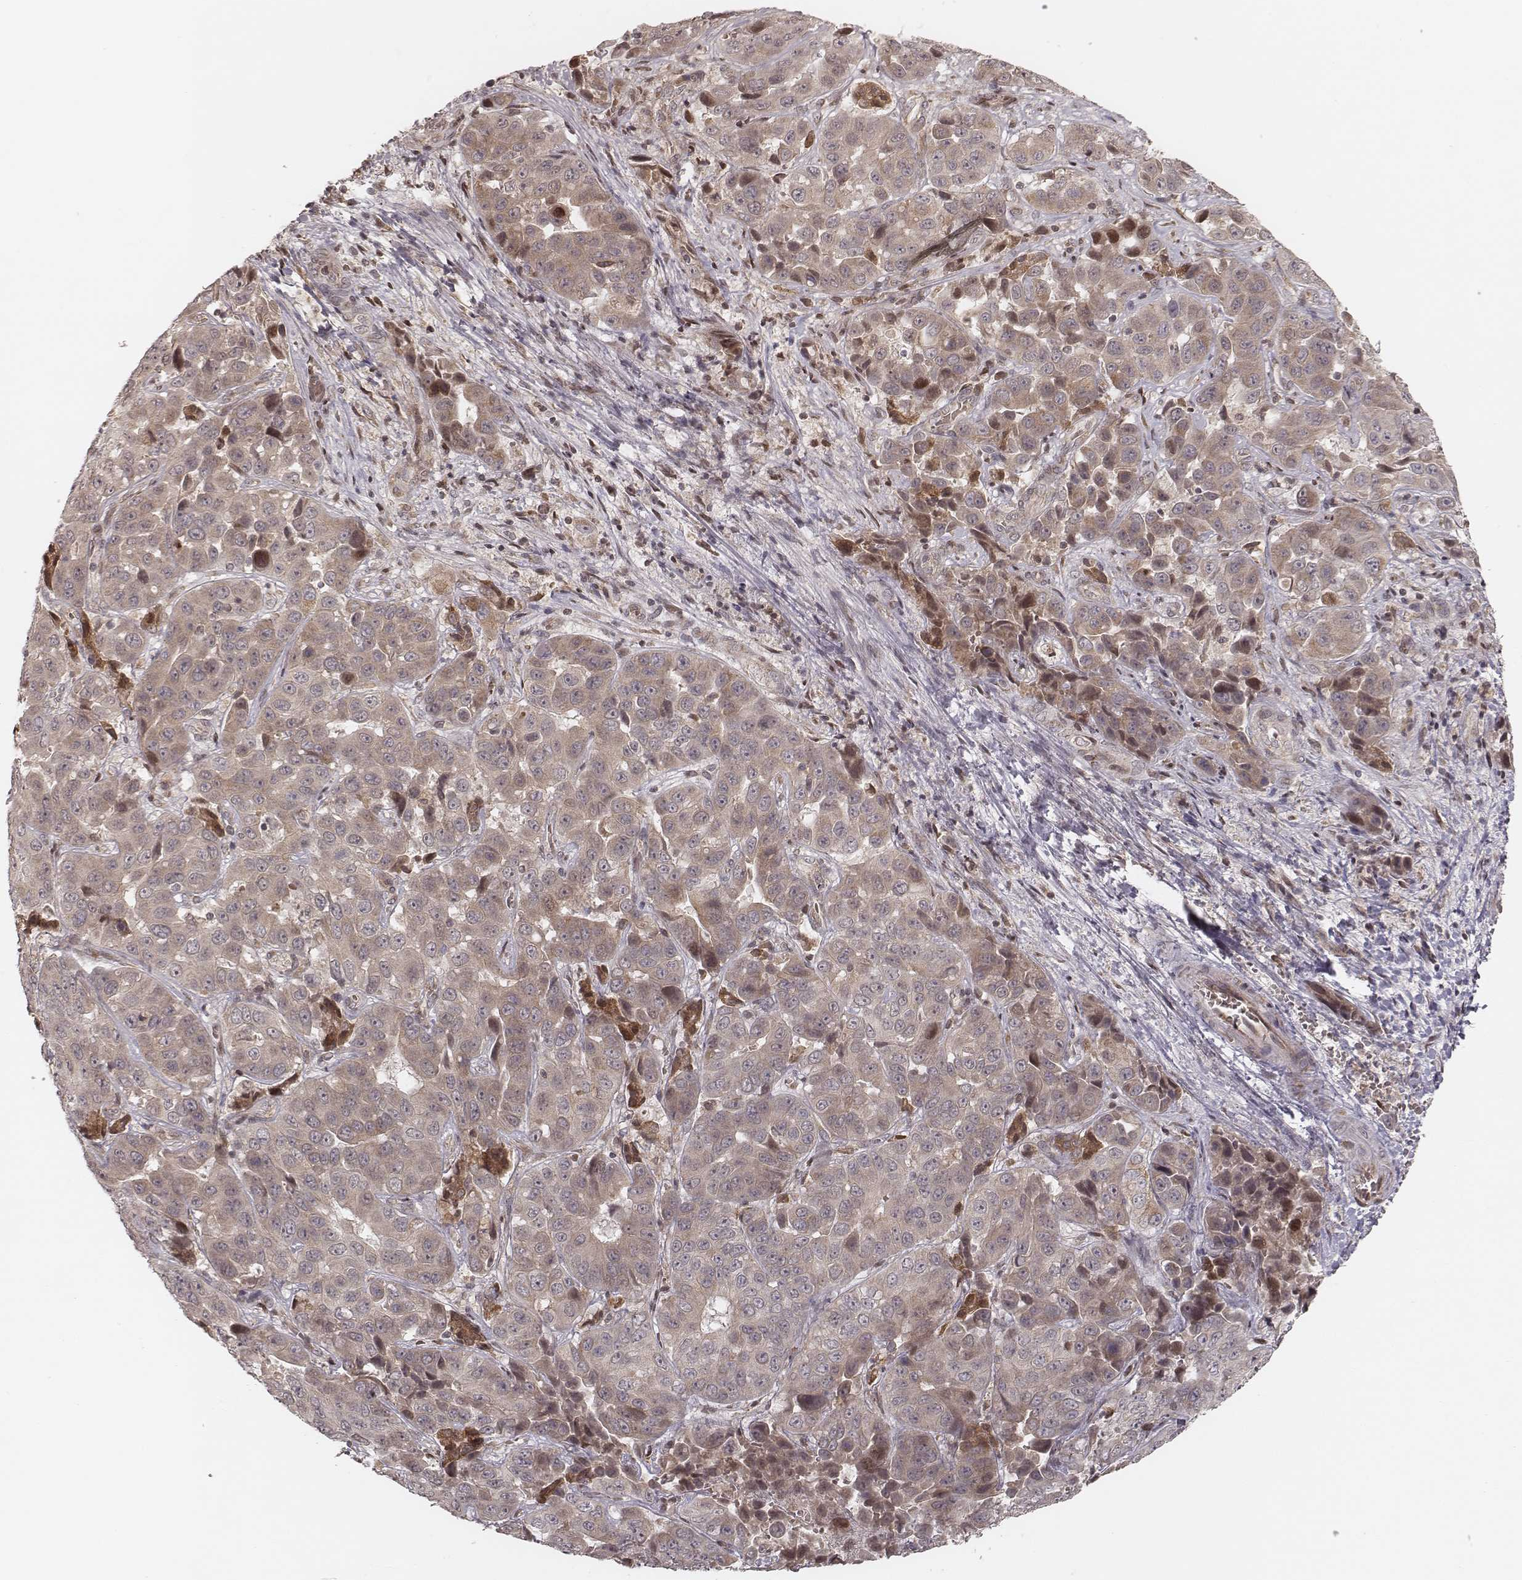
{"staining": {"intensity": "weak", "quantity": ">75%", "location": "cytoplasmic/membranous"}, "tissue": "liver cancer", "cell_type": "Tumor cells", "image_type": "cancer", "snomed": [{"axis": "morphology", "description": "Cholangiocarcinoma"}, {"axis": "topography", "description": "Liver"}], "caption": "Protein expression analysis of liver cancer (cholangiocarcinoma) shows weak cytoplasmic/membranous staining in approximately >75% of tumor cells.", "gene": "MYO19", "patient": {"sex": "female", "age": 52}}